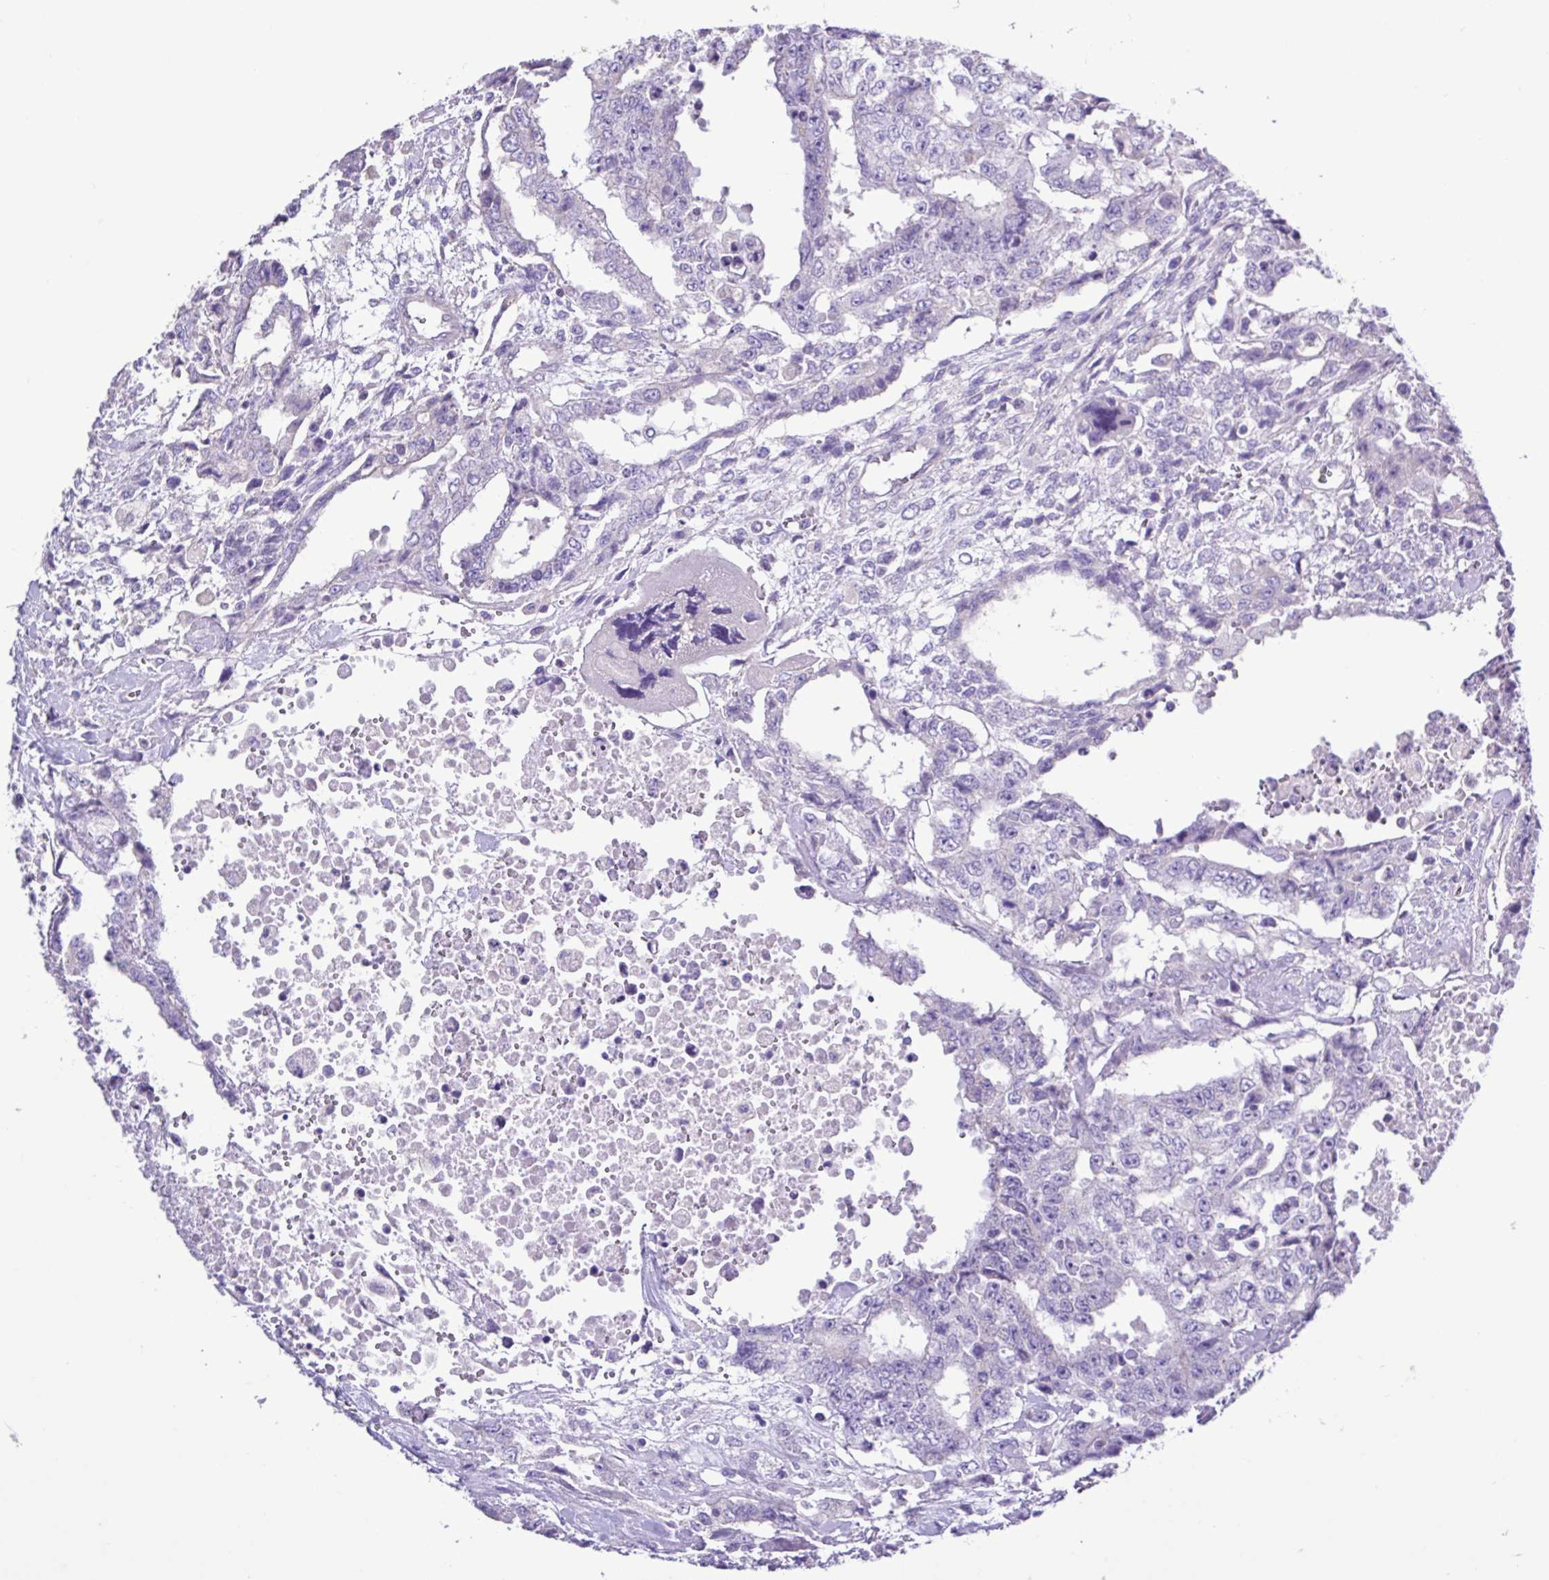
{"staining": {"intensity": "negative", "quantity": "none", "location": "none"}, "tissue": "testis cancer", "cell_type": "Tumor cells", "image_type": "cancer", "snomed": [{"axis": "morphology", "description": "Carcinoma, Embryonal, NOS"}, {"axis": "topography", "description": "Testis"}], "caption": "The micrograph demonstrates no staining of tumor cells in embryonal carcinoma (testis).", "gene": "PLA2G4E", "patient": {"sex": "male", "age": 24}}